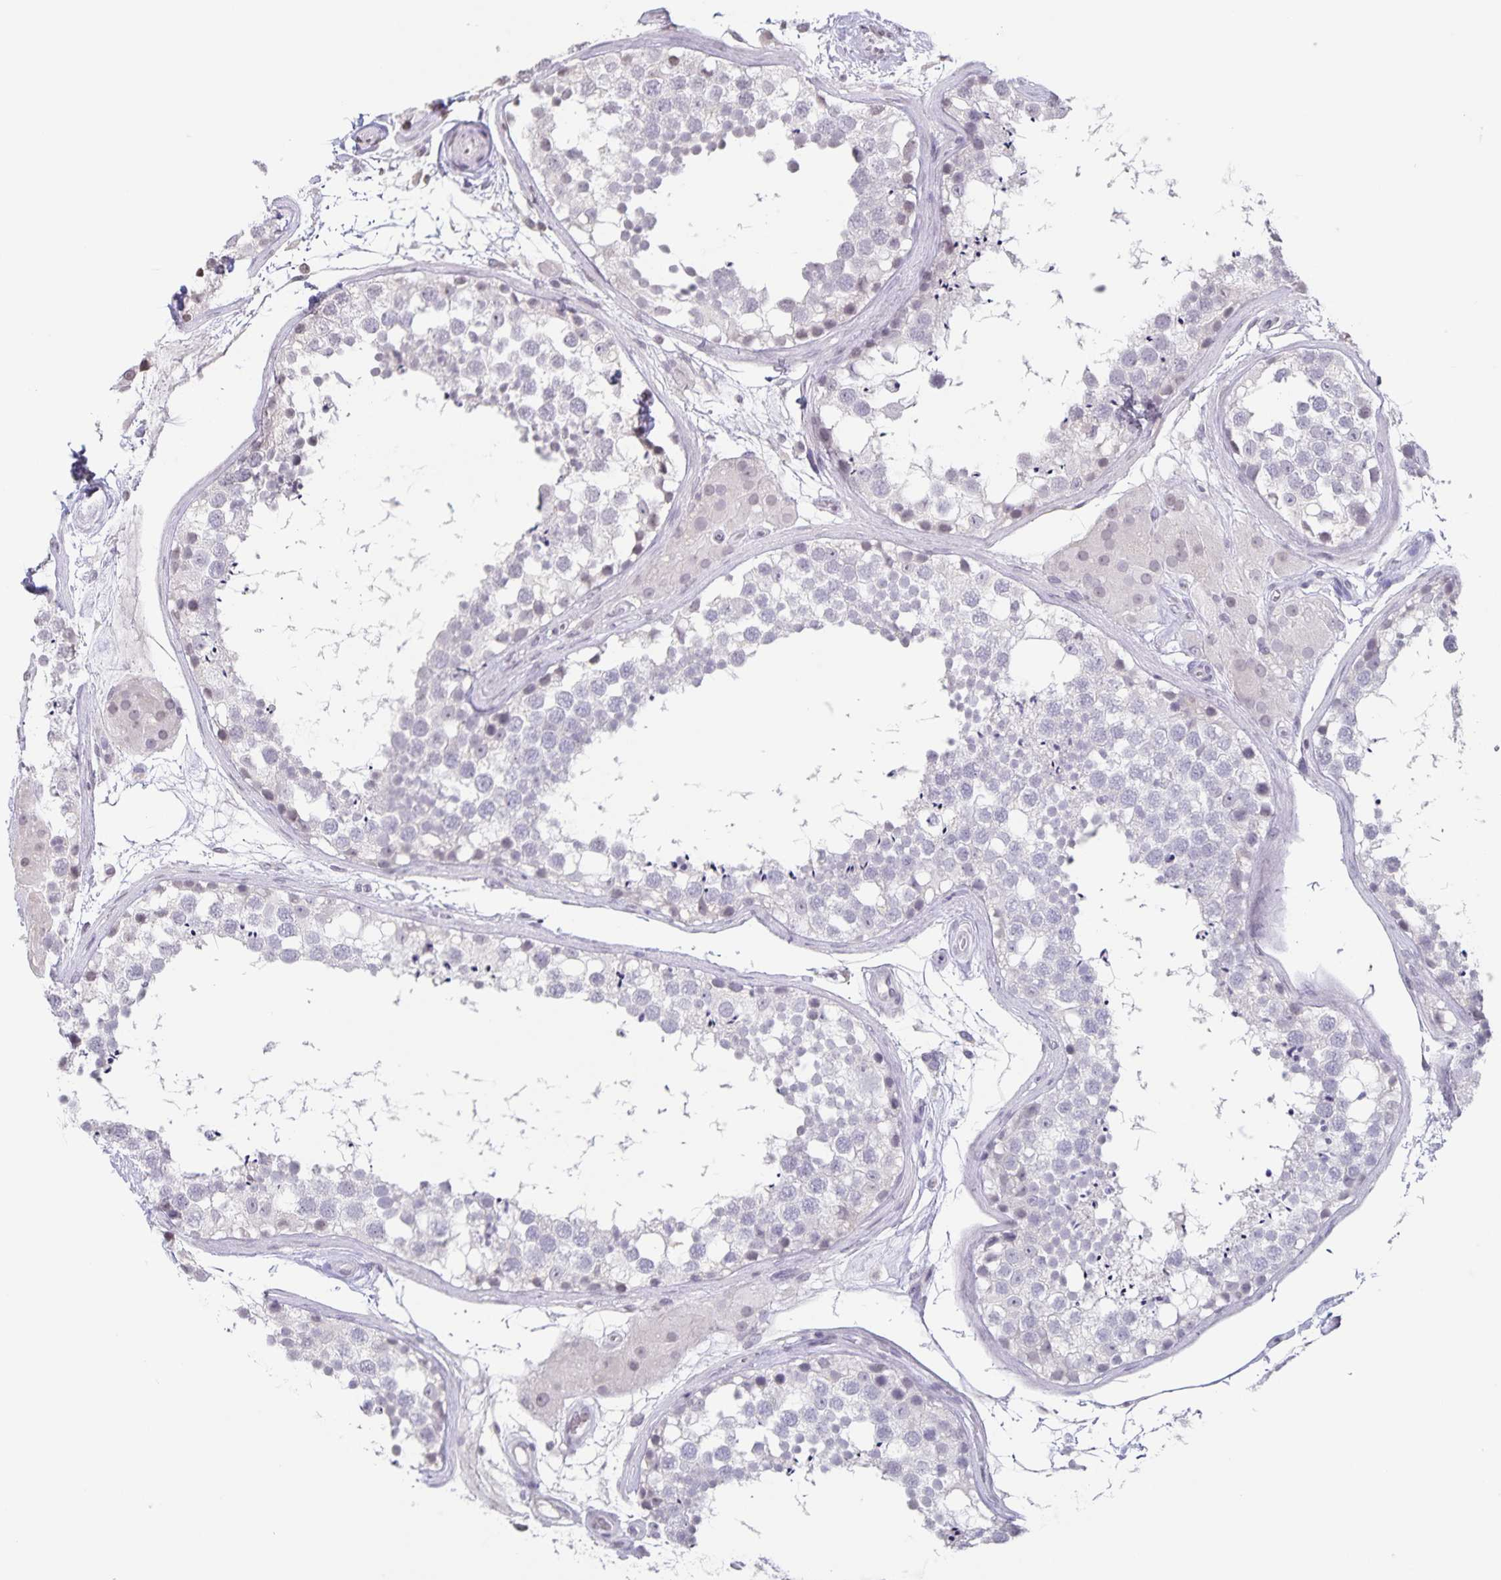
{"staining": {"intensity": "negative", "quantity": "none", "location": "none"}, "tissue": "testis", "cell_type": "Cells in seminiferous ducts", "image_type": "normal", "snomed": [{"axis": "morphology", "description": "Normal tissue, NOS"}, {"axis": "morphology", "description": "Seminoma, NOS"}, {"axis": "topography", "description": "Testis"}], "caption": "Immunohistochemical staining of normal human testis shows no significant positivity in cells in seminiferous ducts. Nuclei are stained in blue.", "gene": "AQP4", "patient": {"sex": "male", "age": 65}}